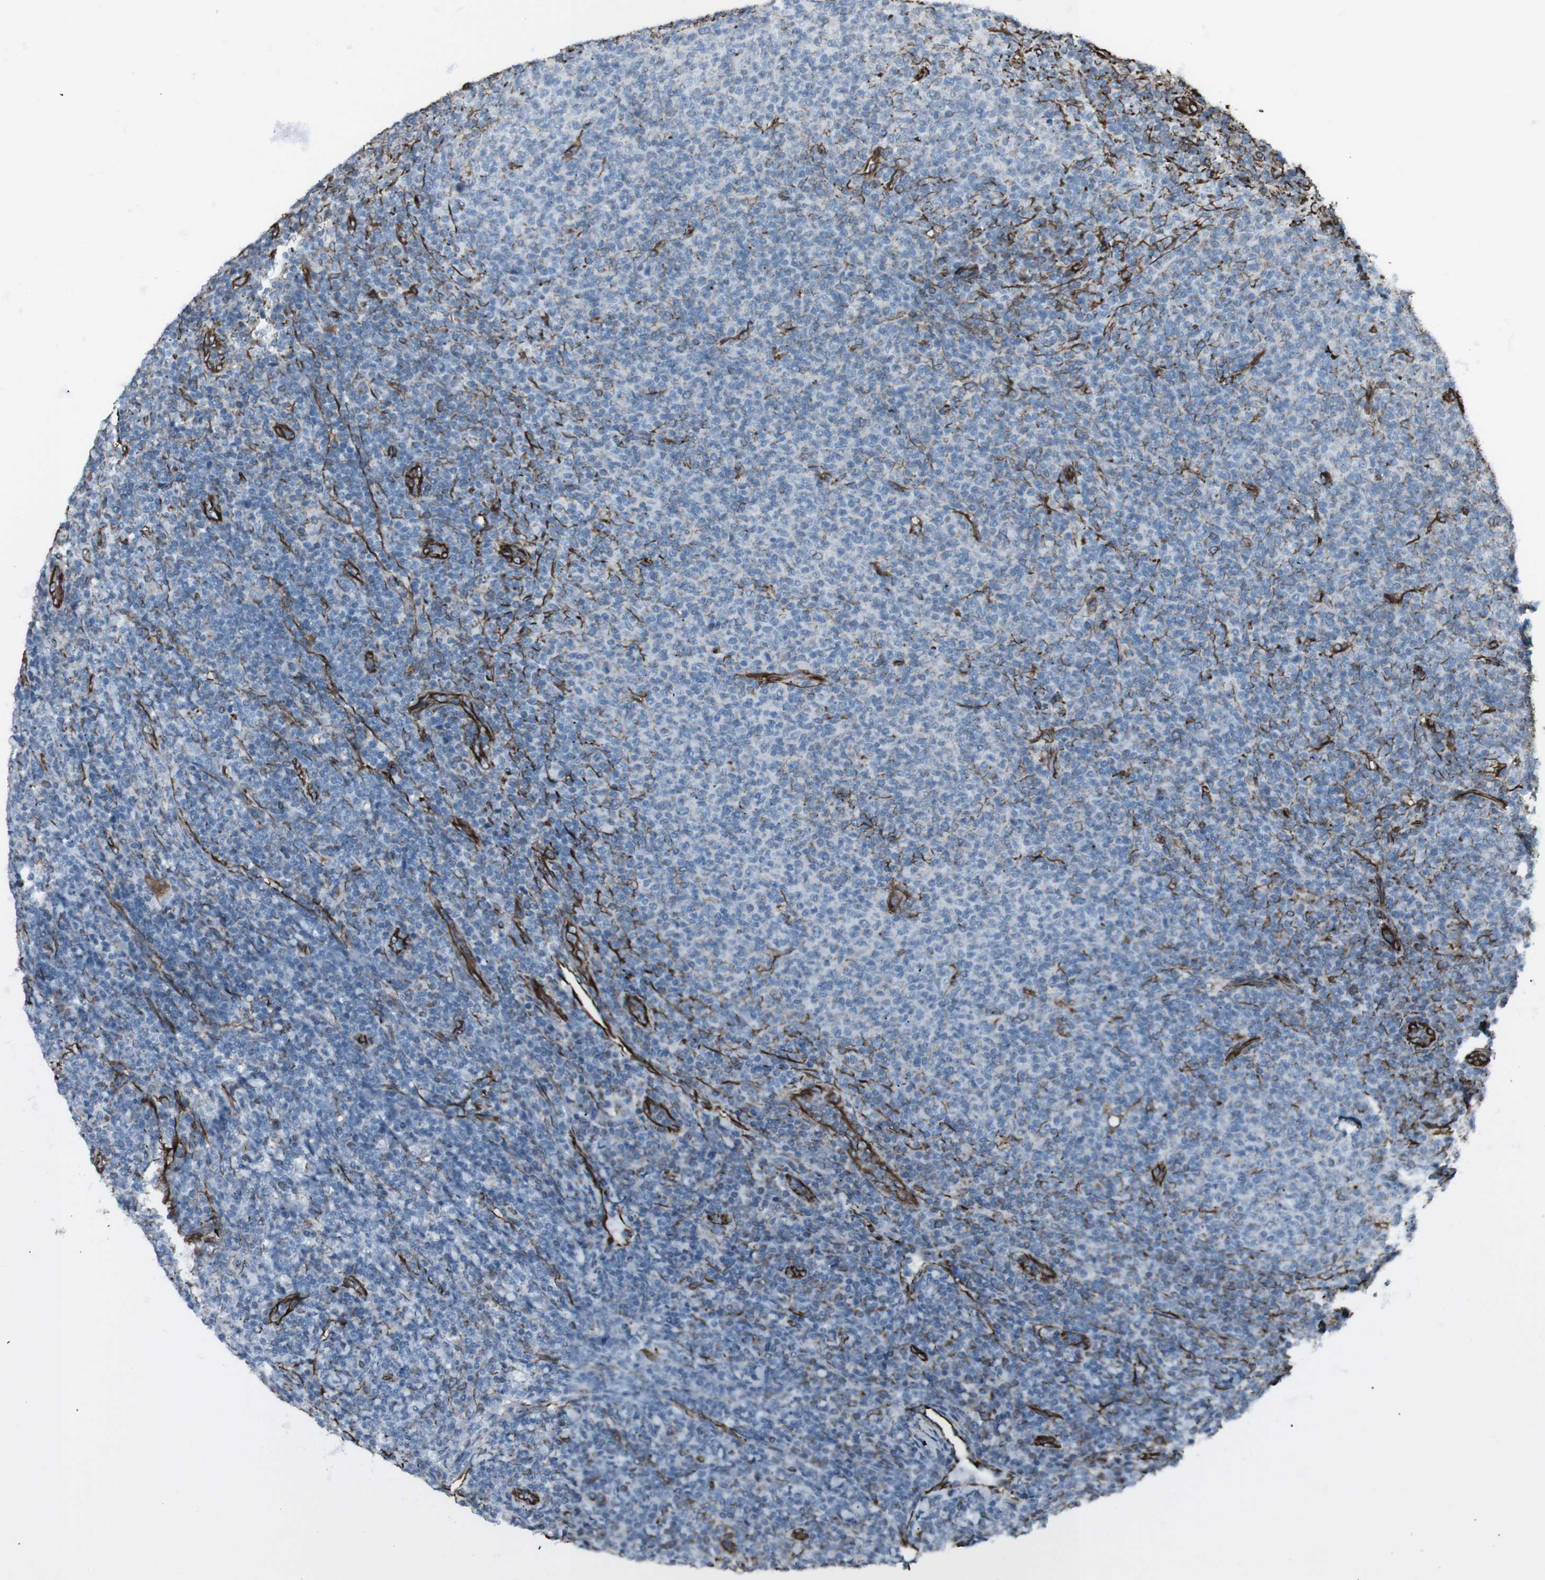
{"staining": {"intensity": "negative", "quantity": "none", "location": "none"}, "tissue": "lymphoma", "cell_type": "Tumor cells", "image_type": "cancer", "snomed": [{"axis": "morphology", "description": "Malignant lymphoma, non-Hodgkin's type, Low grade"}, {"axis": "topography", "description": "Lymph node"}], "caption": "DAB (3,3'-diaminobenzidine) immunohistochemical staining of human lymphoma reveals no significant expression in tumor cells.", "gene": "ZDHHC6", "patient": {"sex": "male", "age": 66}}